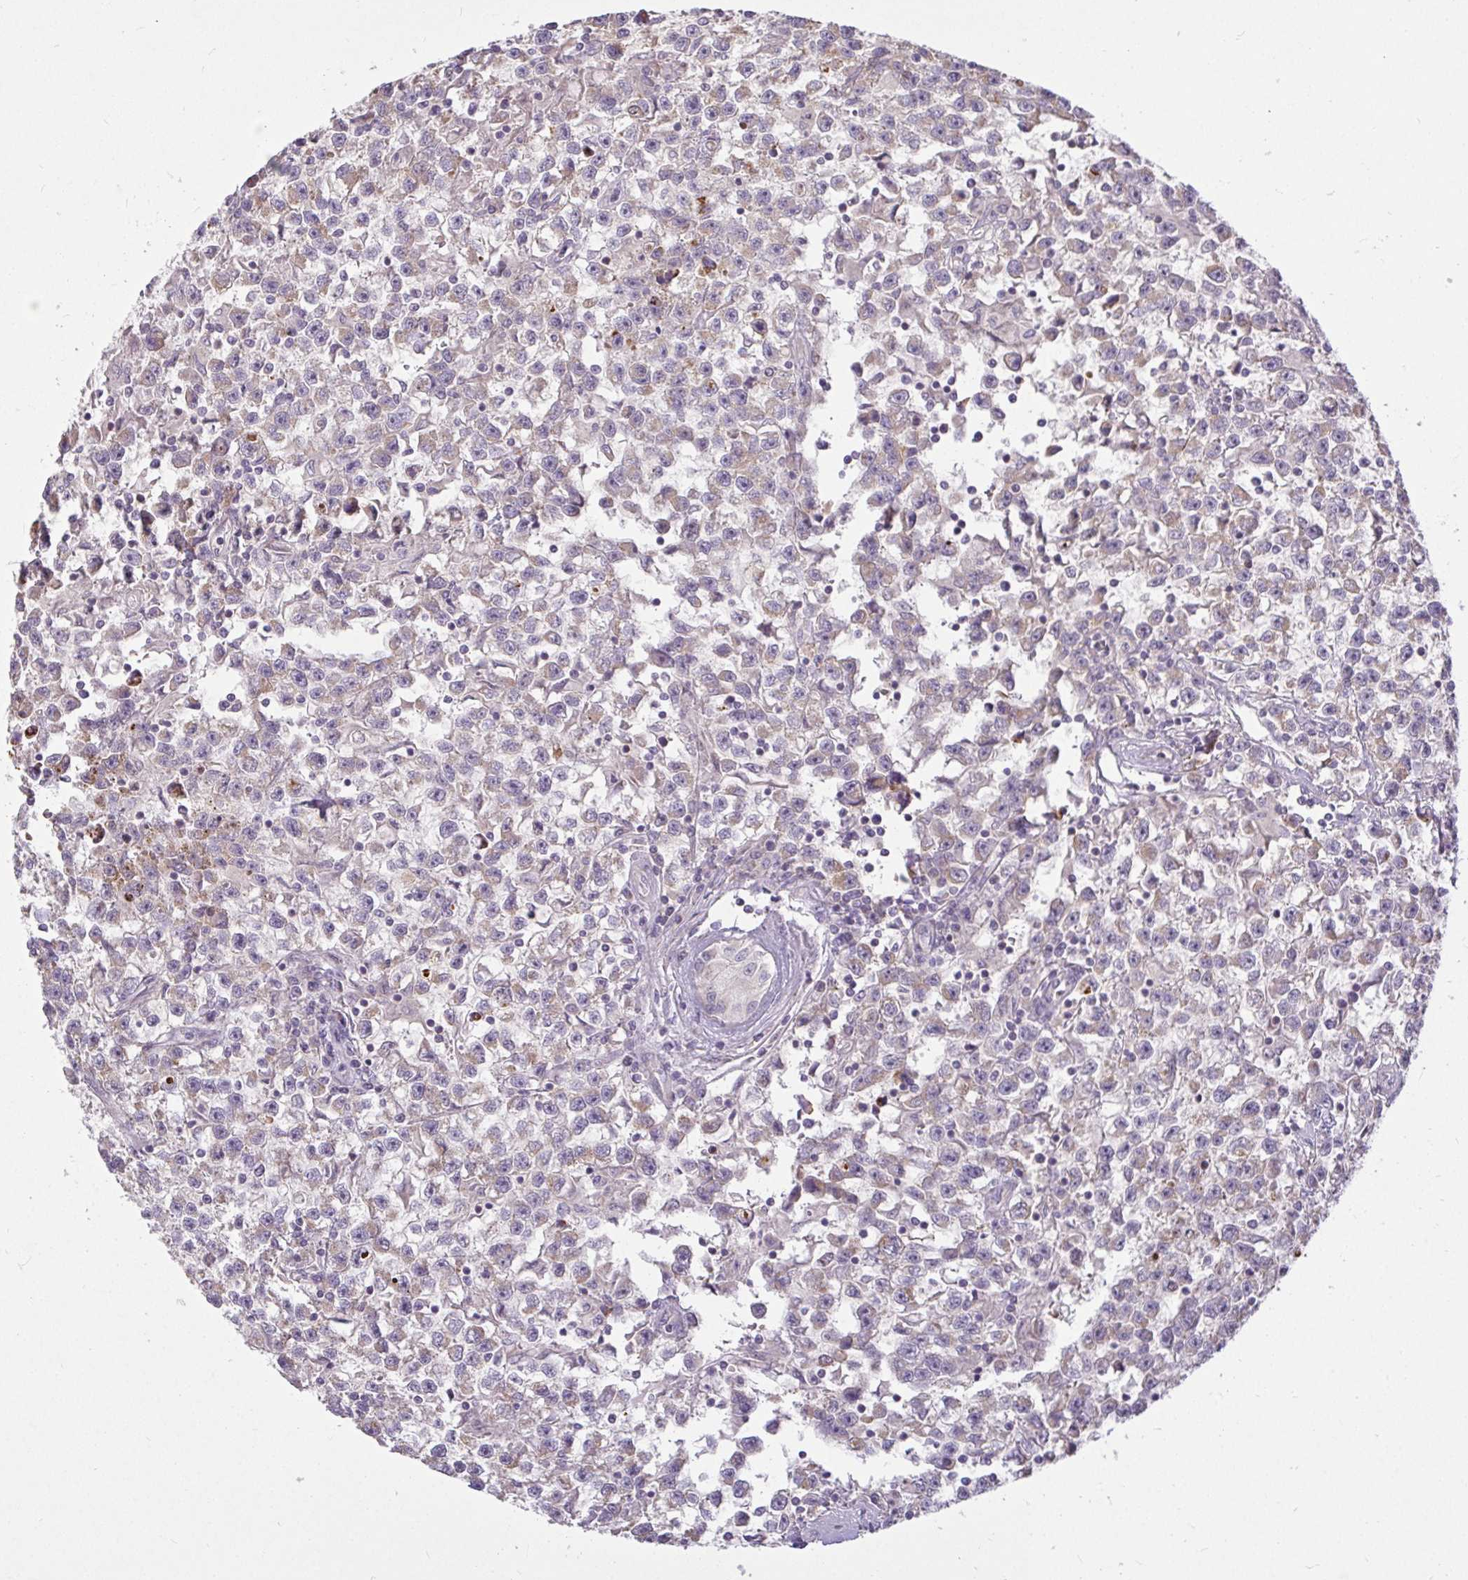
{"staining": {"intensity": "weak", "quantity": "25%-75%", "location": "cytoplasmic/membranous"}, "tissue": "testis cancer", "cell_type": "Tumor cells", "image_type": "cancer", "snomed": [{"axis": "morphology", "description": "Seminoma, NOS"}, {"axis": "topography", "description": "Testis"}], "caption": "Testis cancer tissue shows weak cytoplasmic/membranous staining in about 25%-75% of tumor cells, visualized by immunohistochemistry.", "gene": "STRIP1", "patient": {"sex": "male", "age": 31}}